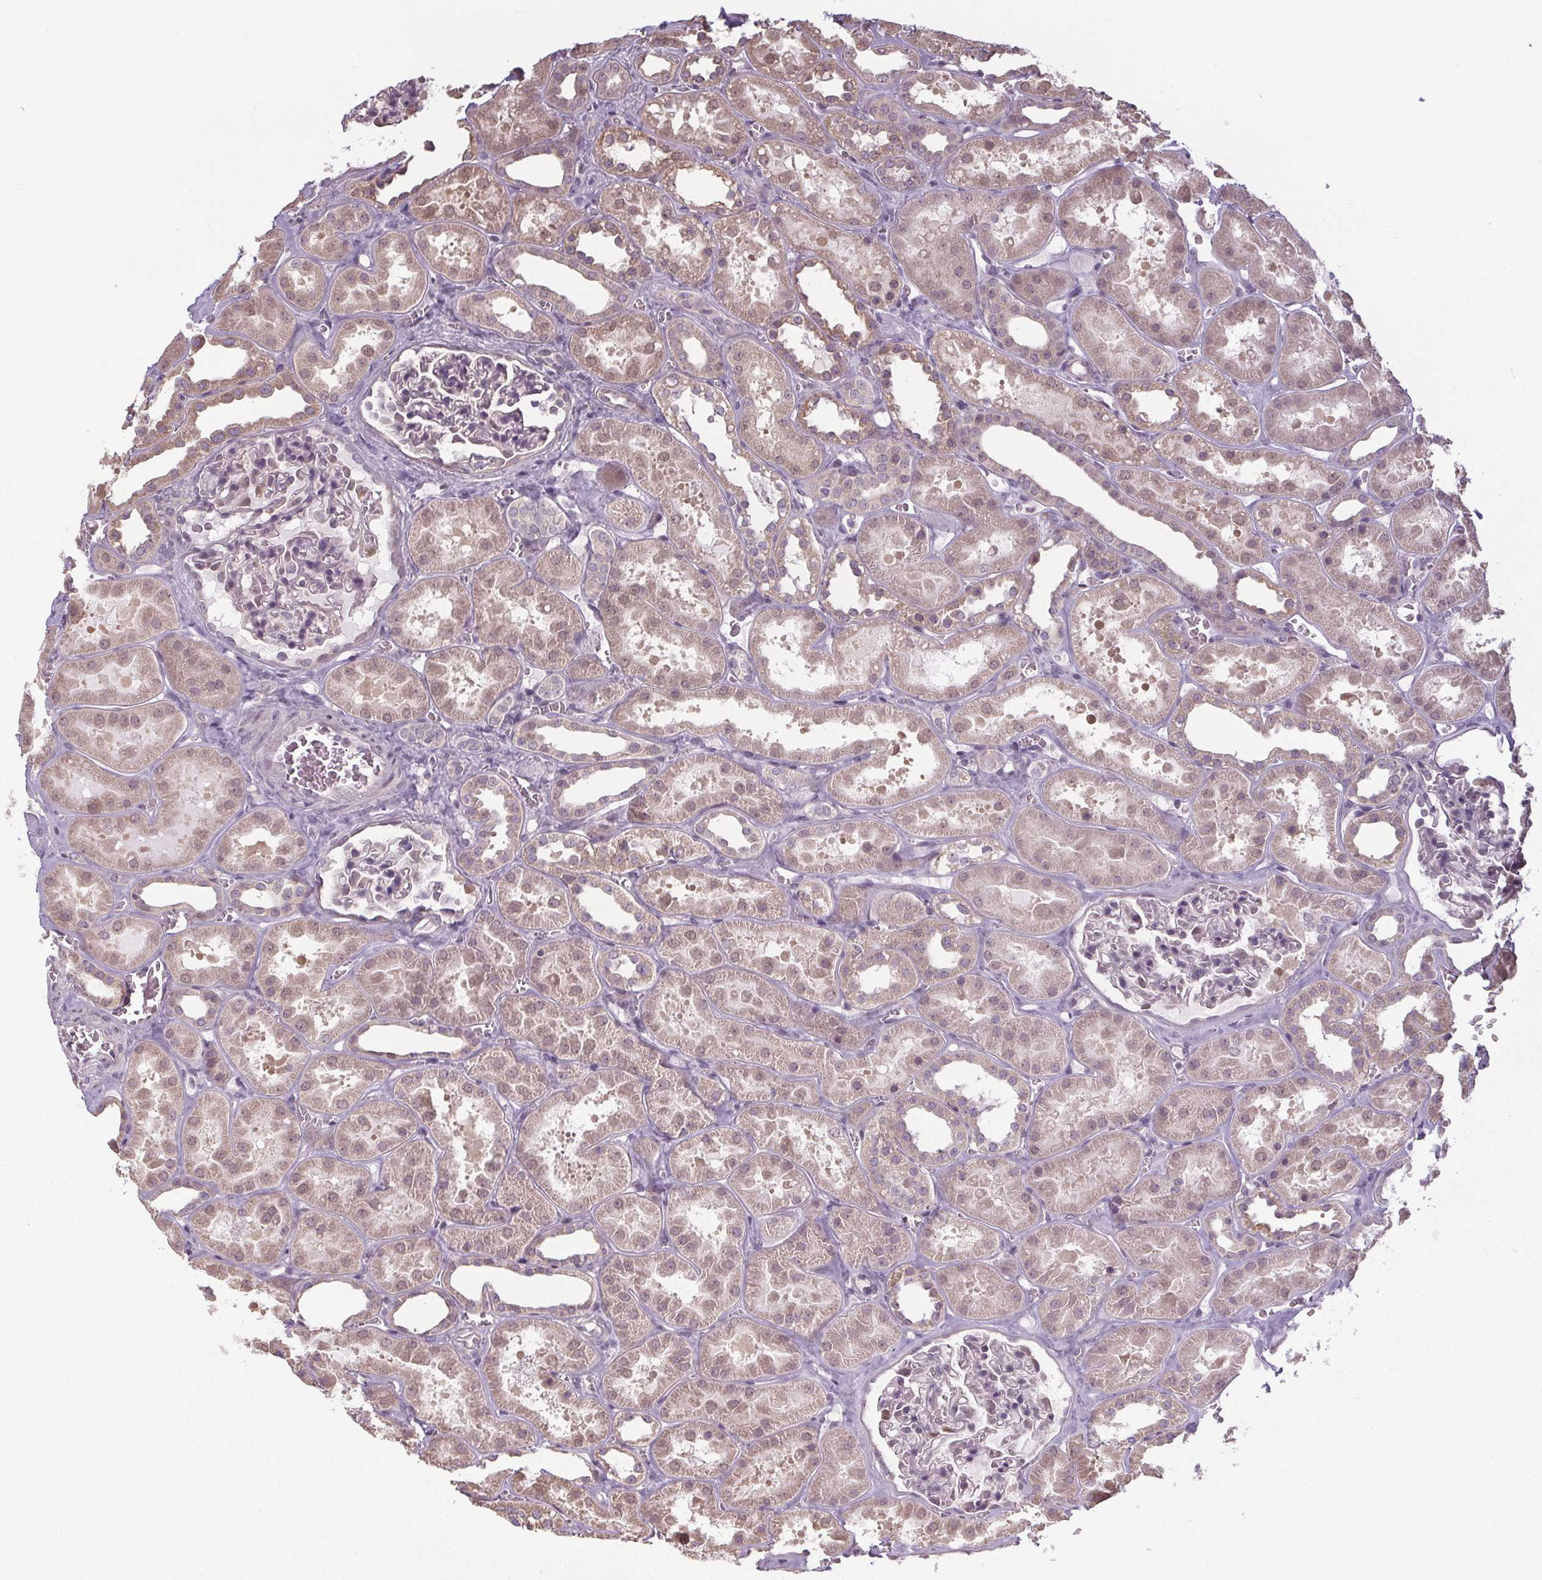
{"staining": {"intensity": "negative", "quantity": "none", "location": "none"}, "tissue": "kidney", "cell_type": "Cells in glomeruli", "image_type": "normal", "snomed": [{"axis": "morphology", "description": "Normal tissue, NOS"}, {"axis": "topography", "description": "Kidney"}], "caption": "This is an IHC micrograph of normal human kidney. There is no positivity in cells in glomeruli.", "gene": "SLC26A2", "patient": {"sex": "female", "age": 41}}